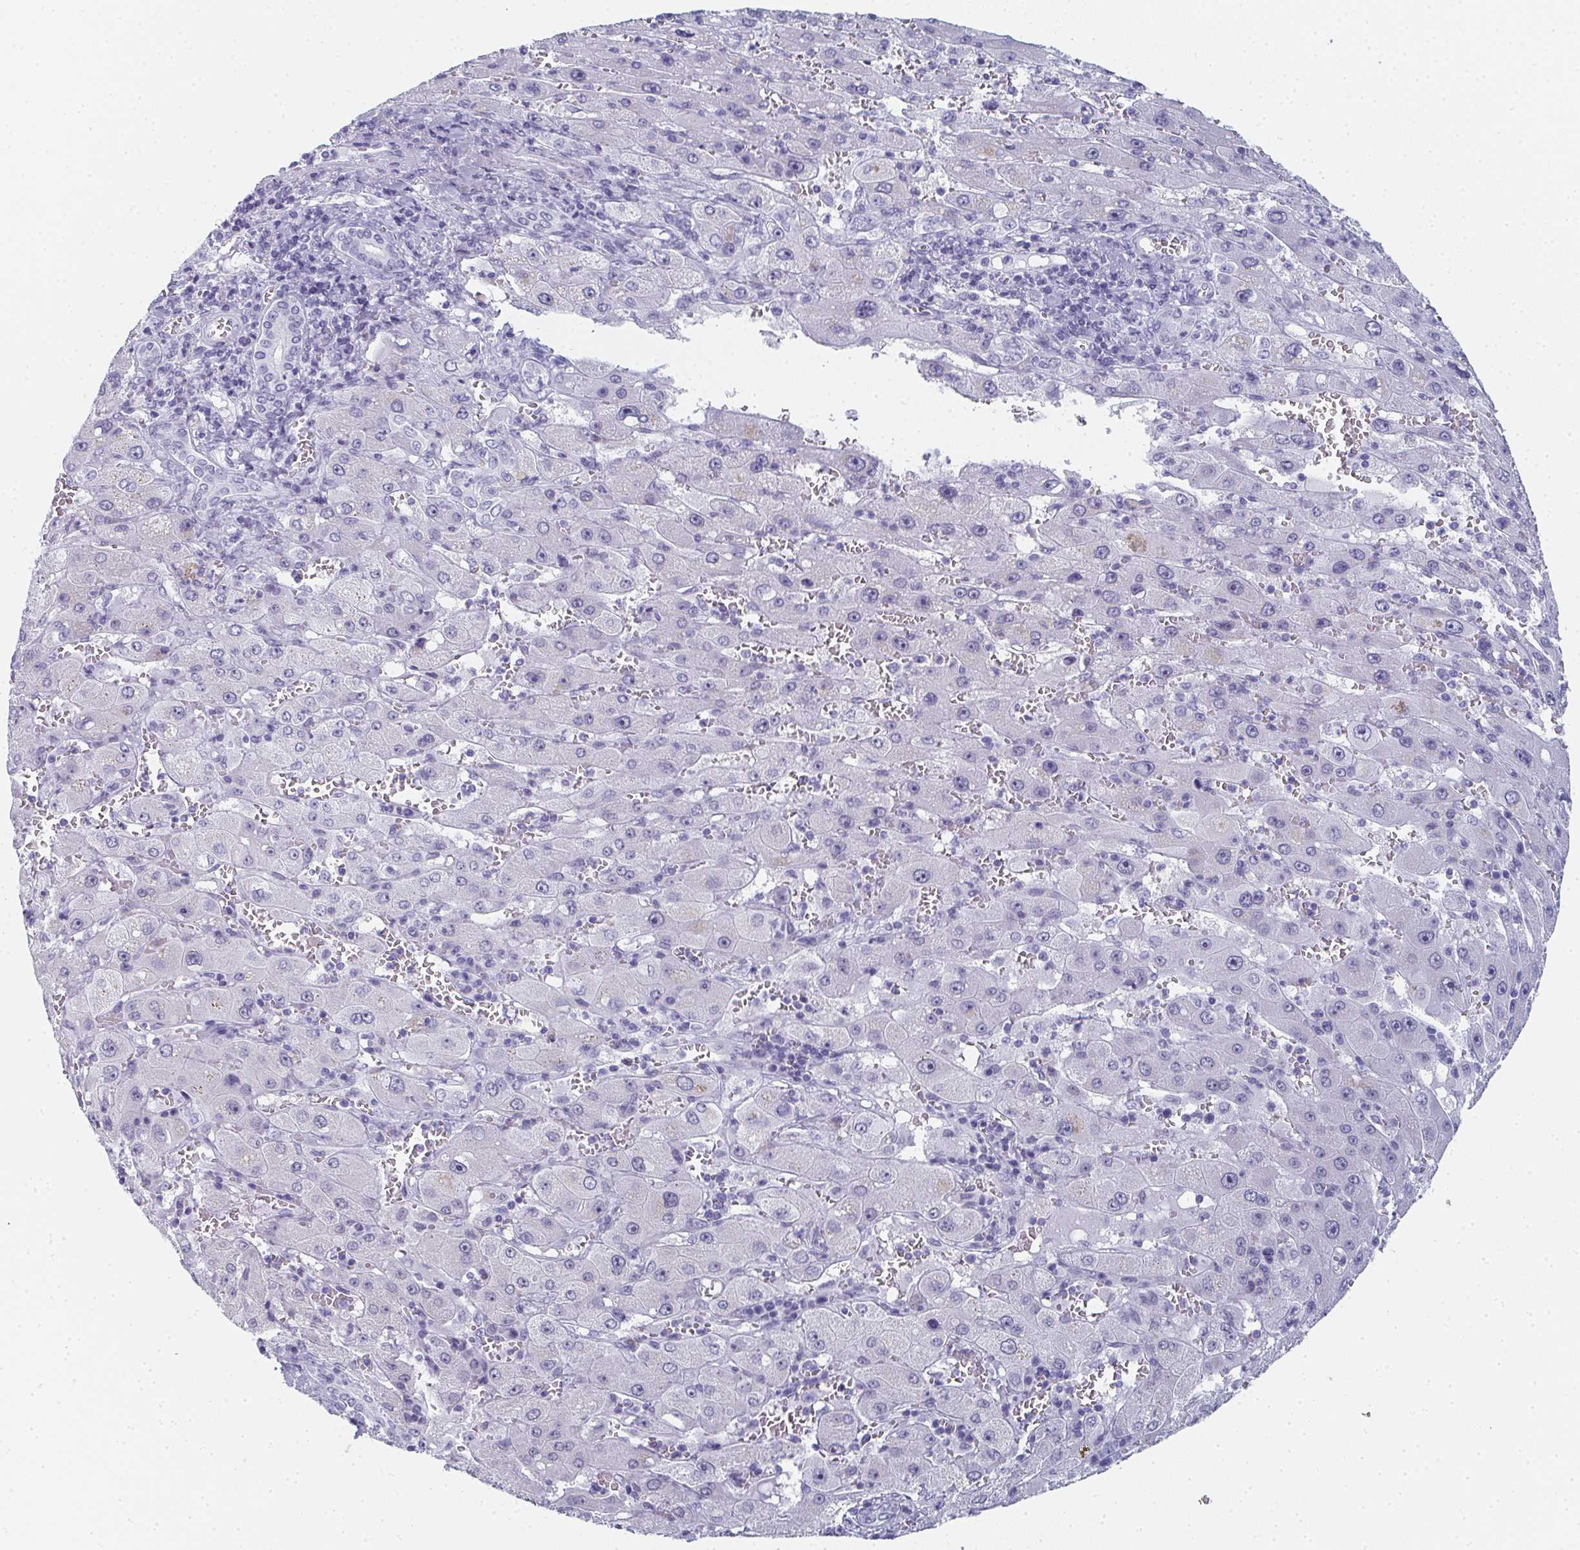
{"staining": {"intensity": "negative", "quantity": "none", "location": "none"}, "tissue": "liver cancer", "cell_type": "Tumor cells", "image_type": "cancer", "snomed": [{"axis": "morphology", "description": "Carcinoma, Hepatocellular, NOS"}, {"axis": "topography", "description": "Liver"}], "caption": "There is no significant expression in tumor cells of liver cancer.", "gene": "PYCR3", "patient": {"sex": "female", "age": 73}}